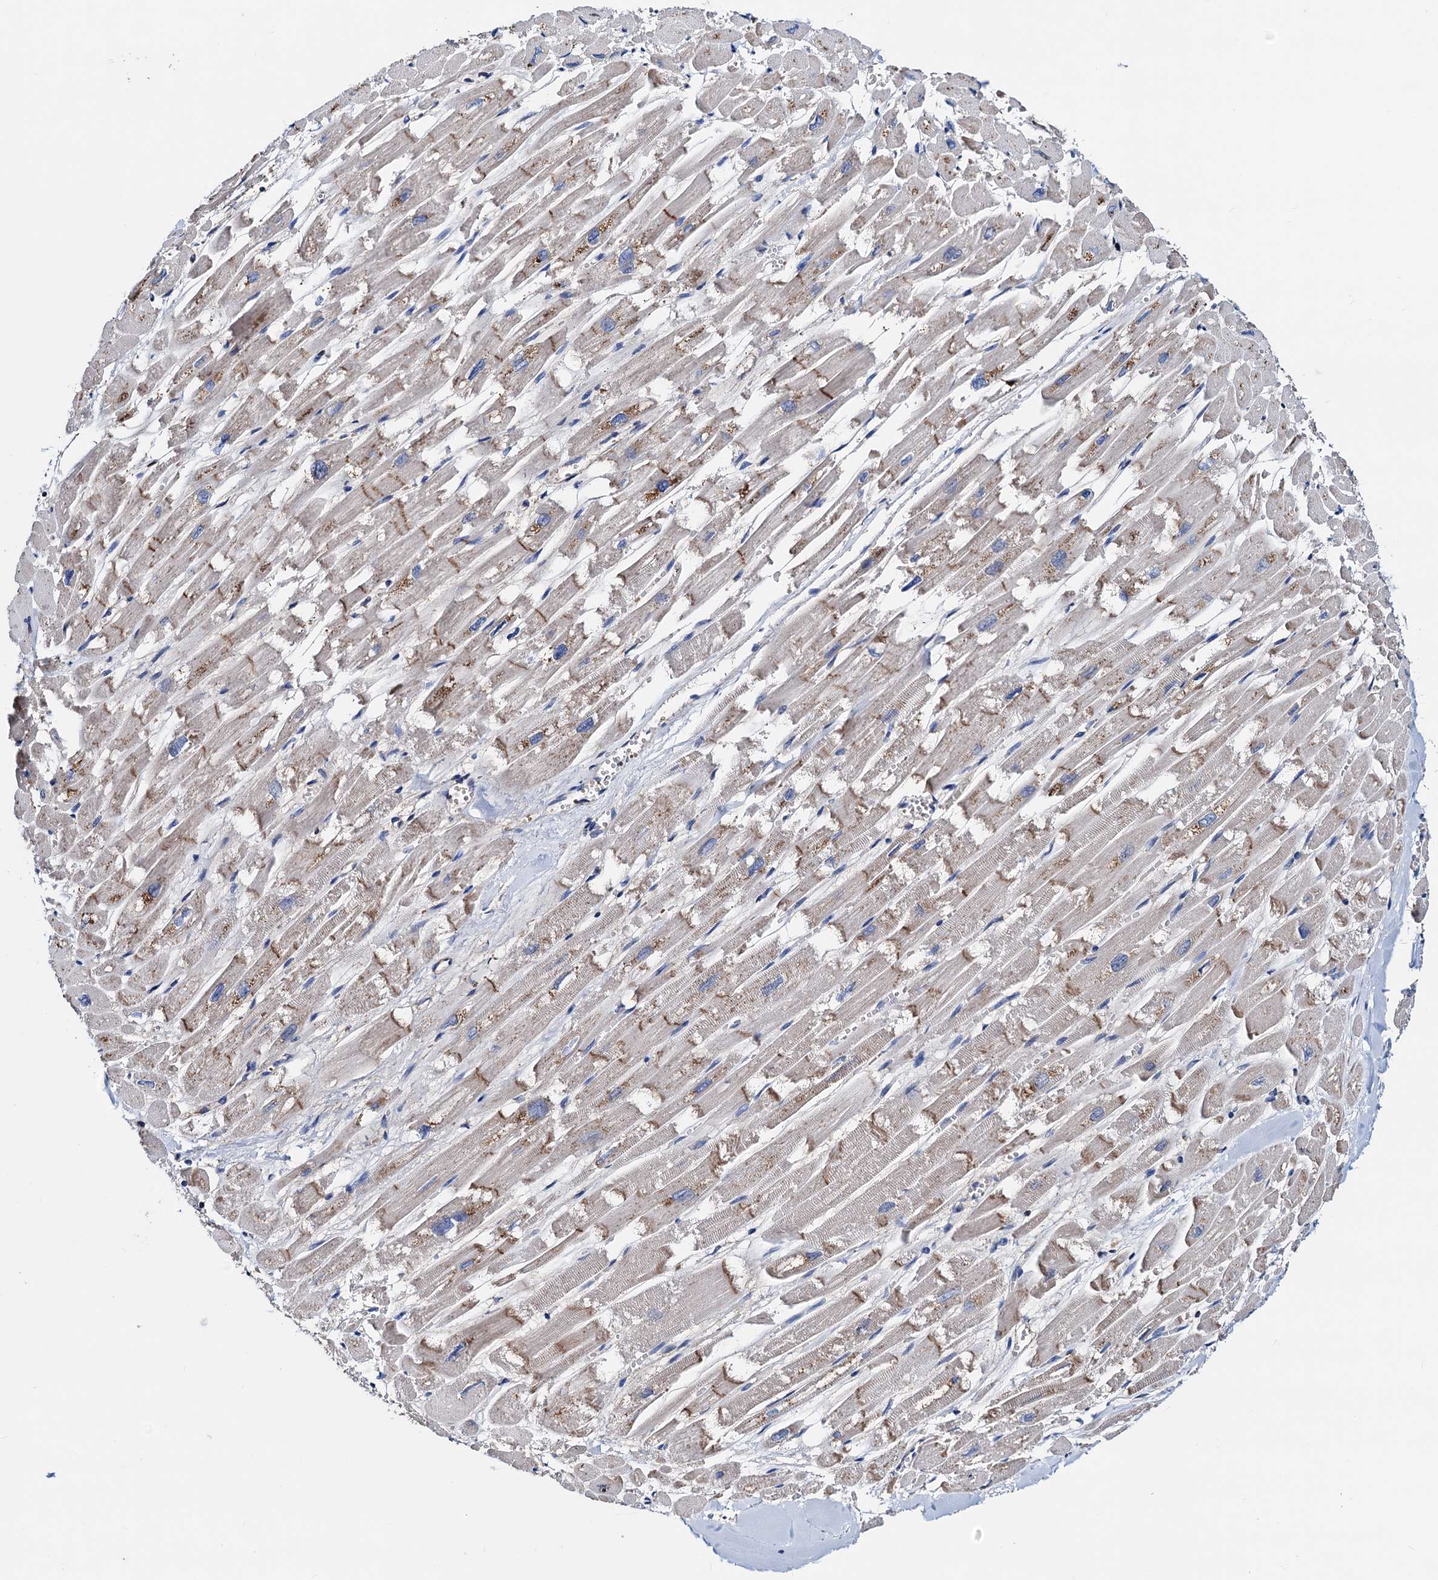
{"staining": {"intensity": "strong", "quantity": "25%-75%", "location": "cytoplasmic/membranous"}, "tissue": "heart muscle", "cell_type": "Cardiomyocytes", "image_type": "normal", "snomed": [{"axis": "morphology", "description": "Normal tissue, NOS"}, {"axis": "topography", "description": "Heart"}], "caption": "Heart muscle stained with immunohistochemistry (IHC) exhibits strong cytoplasmic/membranous staining in about 25%-75% of cardiomyocytes. The staining was performed using DAB (3,3'-diaminobenzidine), with brown indicating positive protein expression. Nuclei are stained blue with hematoxylin.", "gene": "GCOM1", "patient": {"sex": "male", "age": 54}}